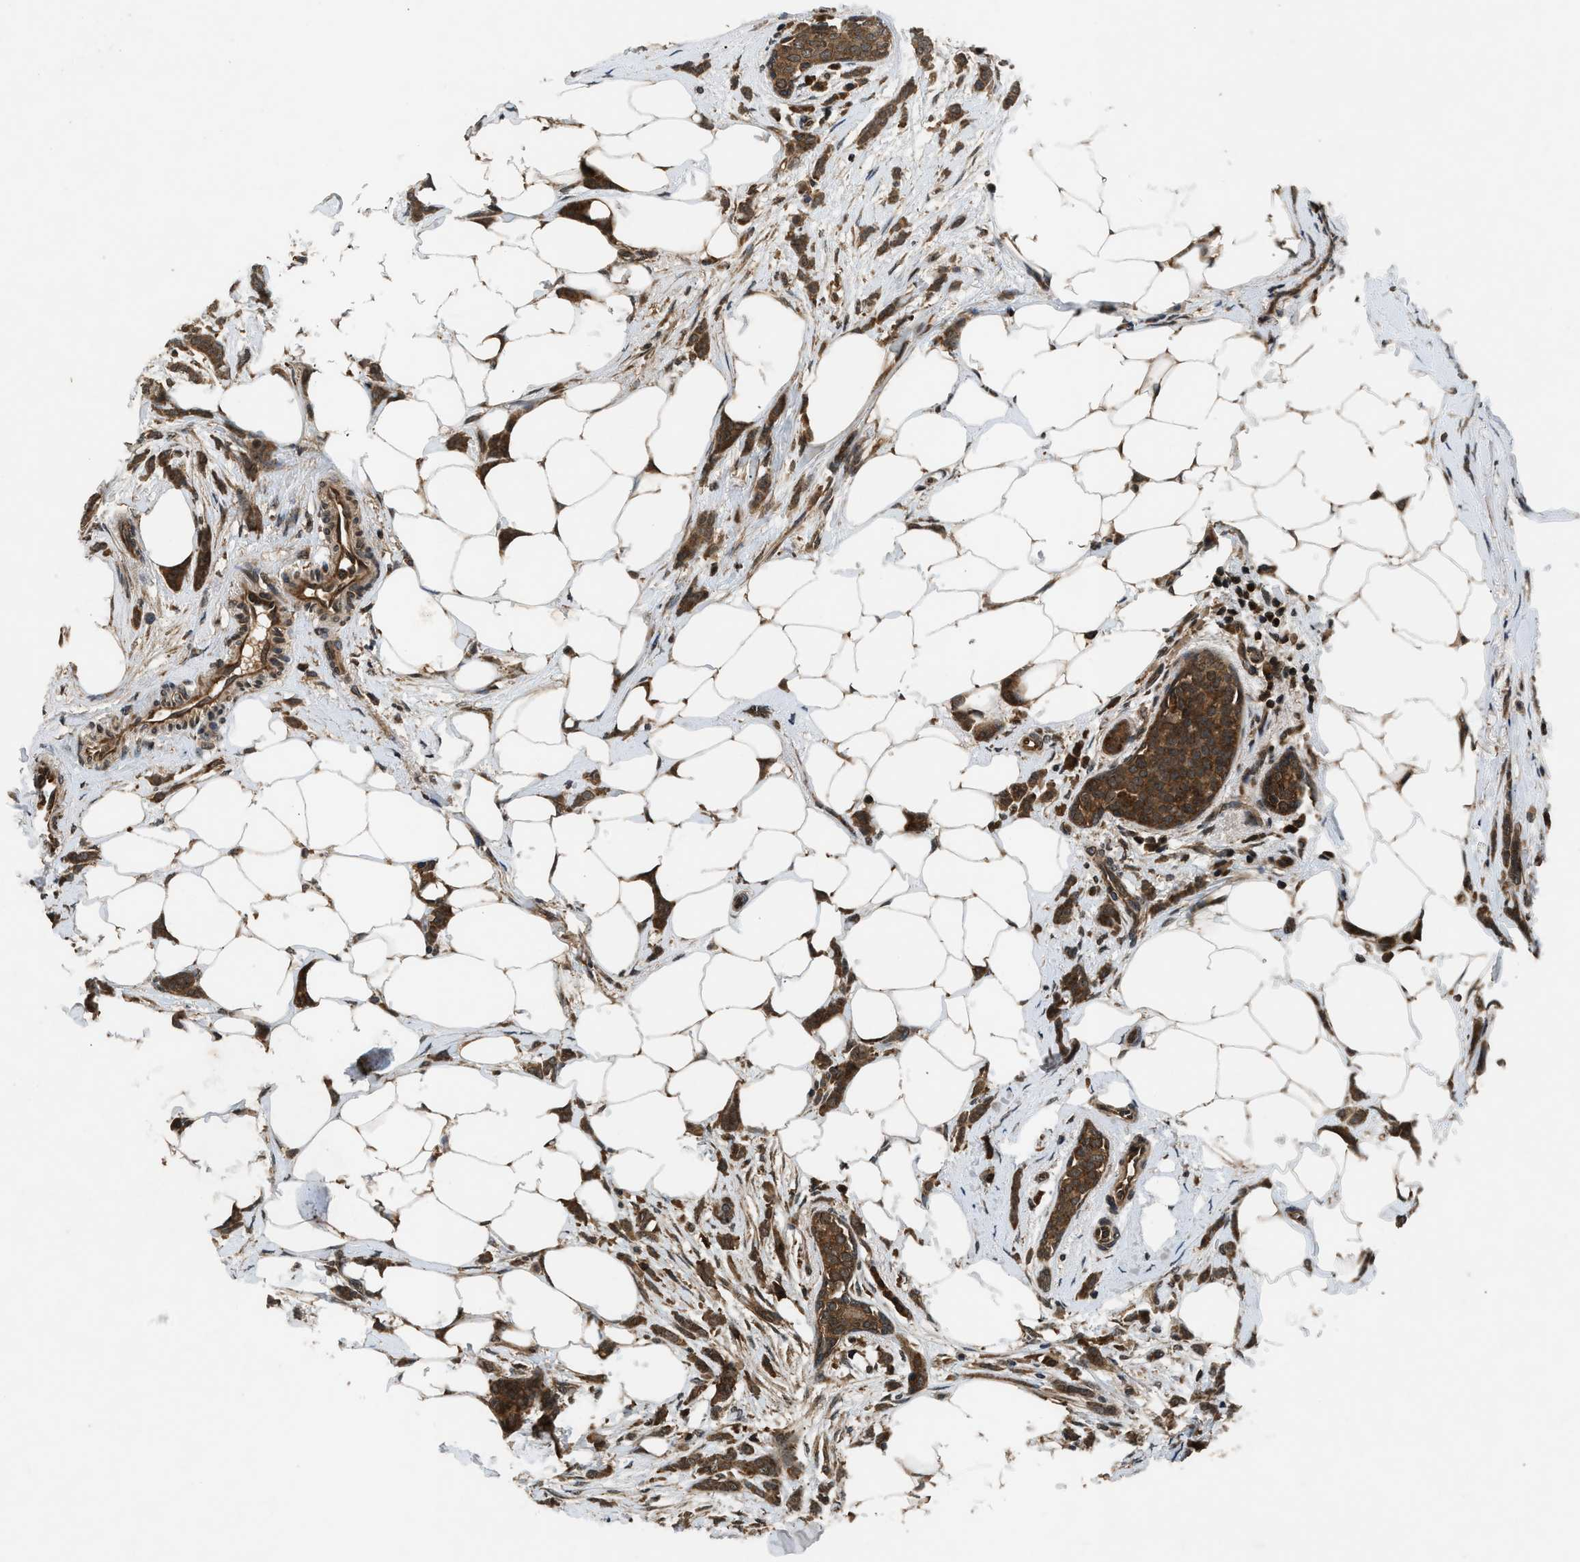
{"staining": {"intensity": "strong", "quantity": ">75%", "location": "cytoplasmic/membranous"}, "tissue": "breast cancer", "cell_type": "Tumor cells", "image_type": "cancer", "snomed": [{"axis": "morphology", "description": "Lobular carcinoma, in situ"}, {"axis": "morphology", "description": "Lobular carcinoma"}, {"axis": "topography", "description": "Breast"}], "caption": "Tumor cells reveal strong cytoplasmic/membranous staining in about >75% of cells in breast lobular carcinoma in situ.", "gene": "RPS6KB1", "patient": {"sex": "female", "age": 41}}